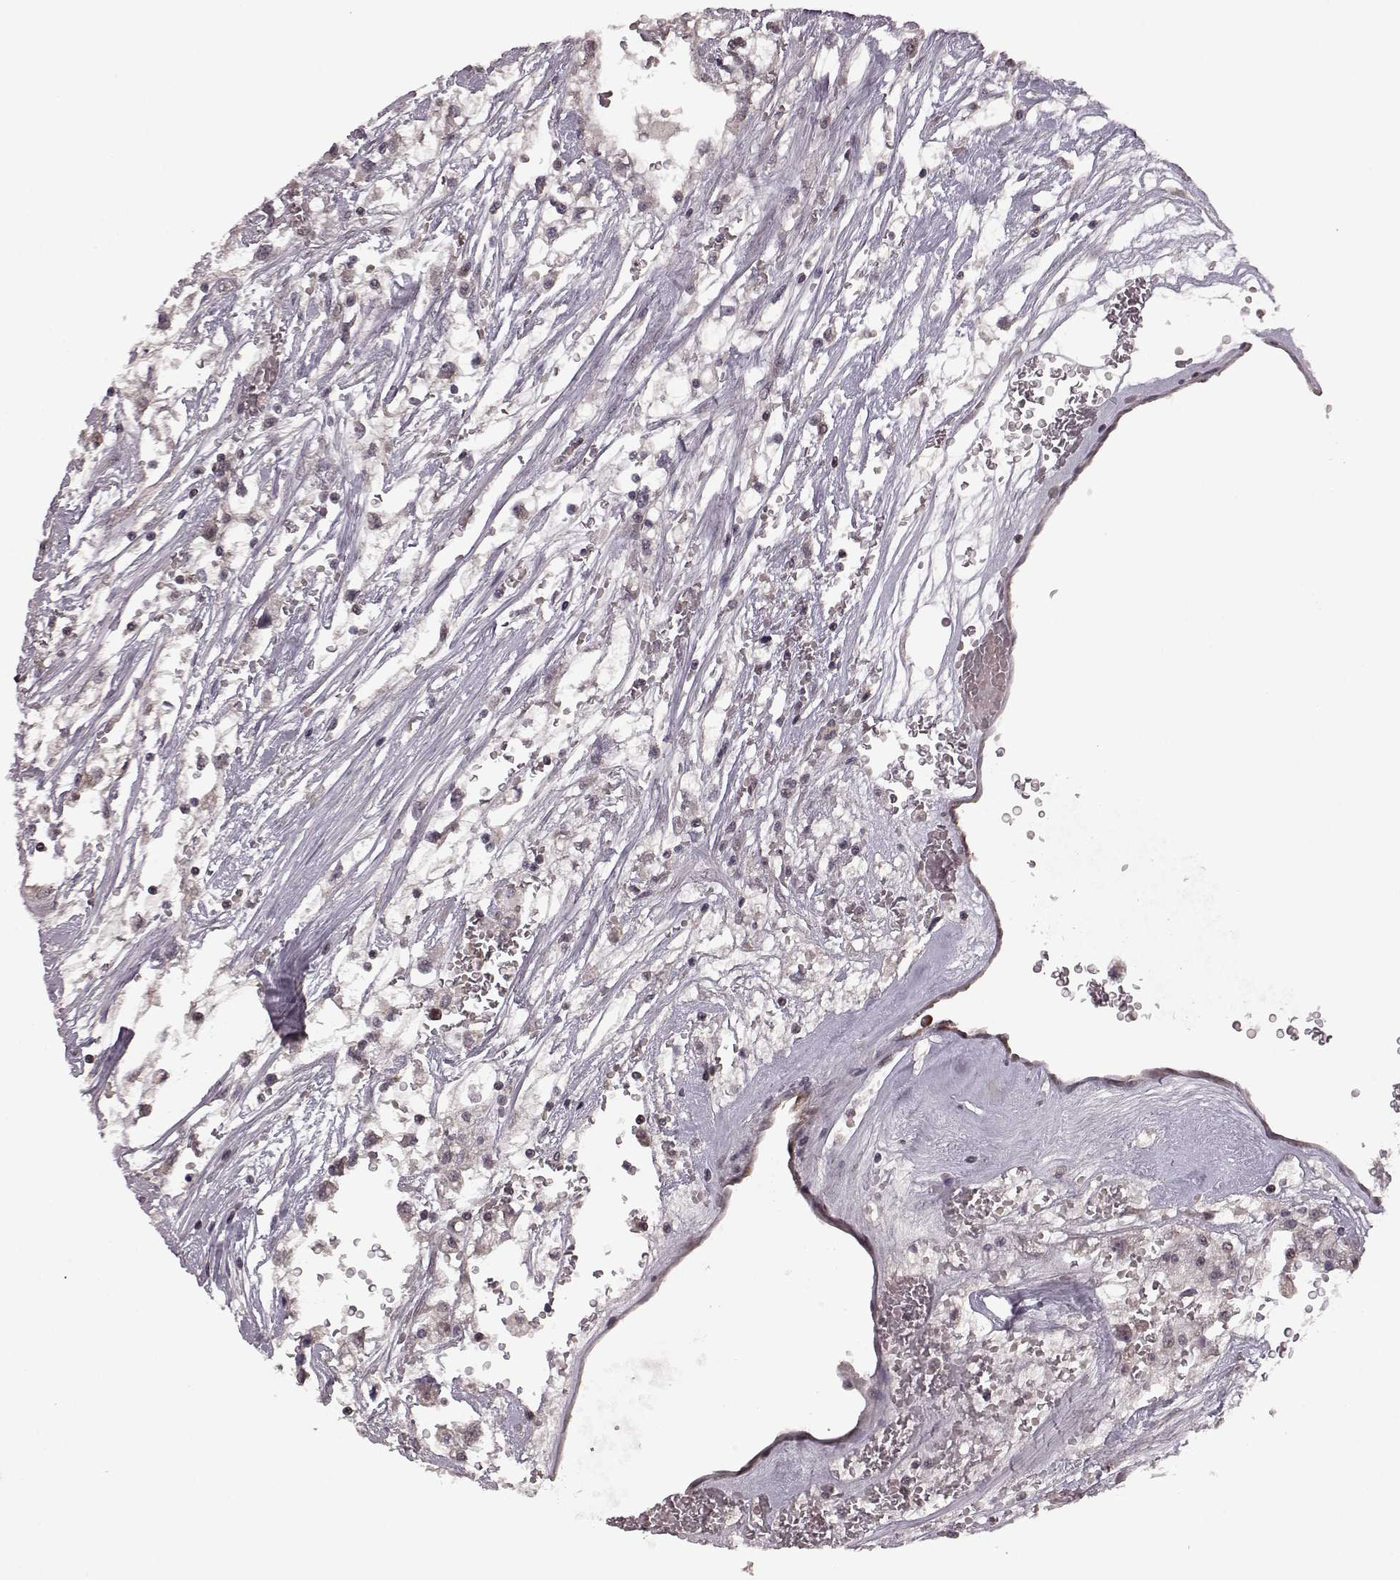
{"staining": {"intensity": "negative", "quantity": "none", "location": "none"}, "tissue": "renal cancer", "cell_type": "Tumor cells", "image_type": "cancer", "snomed": [{"axis": "morphology", "description": "Adenocarcinoma, NOS"}, {"axis": "topography", "description": "Kidney"}], "caption": "A histopathology image of renal cancer stained for a protein displays no brown staining in tumor cells.", "gene": "ELOVL5", "patient": {"sex": "male", "age": 59}}